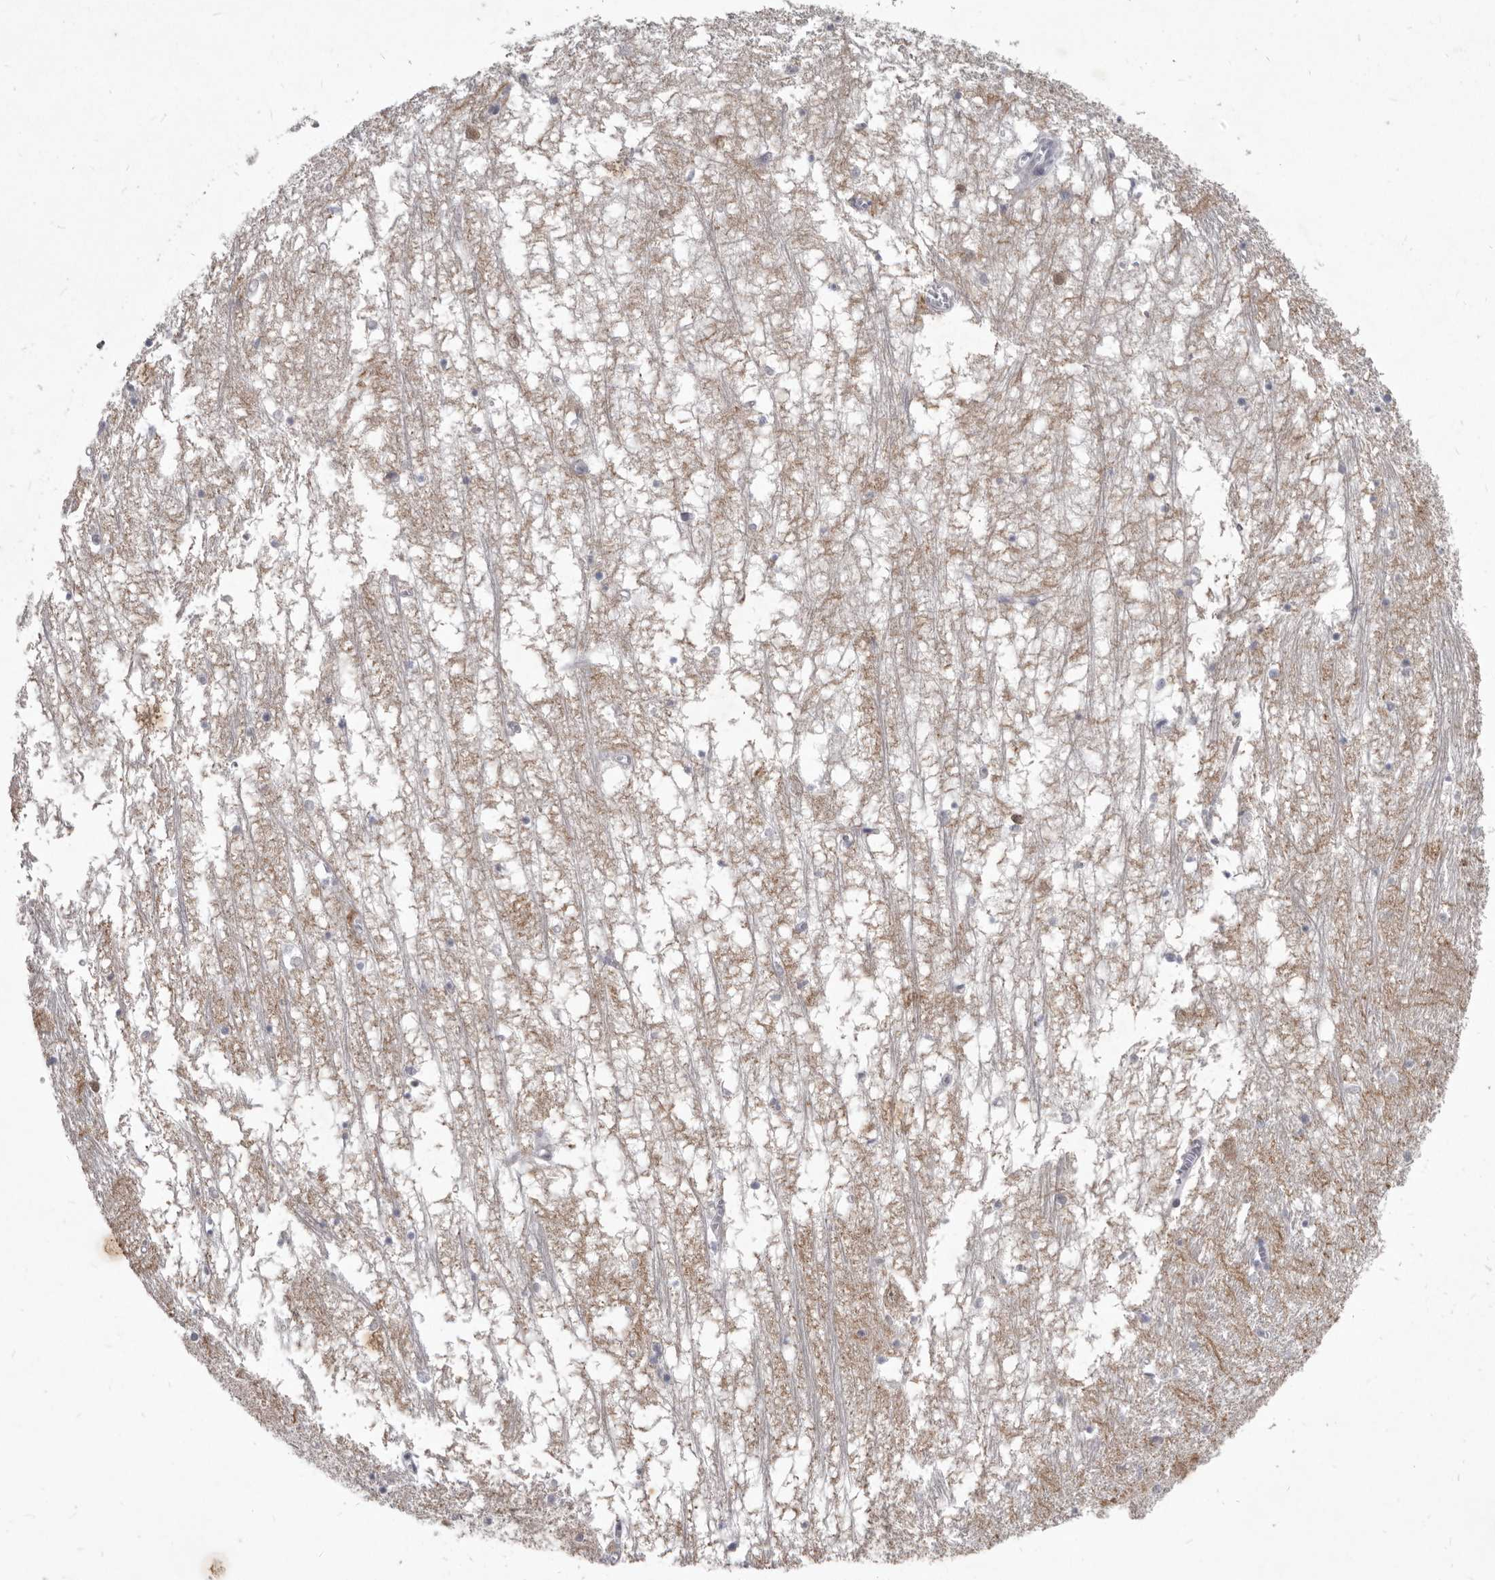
{"staining": {"intensity": "negative", "quantity": "none", "location": "none"}, "tissue": "hippocampus", "cell_type": "Glial cells", "image_type": "normal", "snomed": [{"axis": "morphology", "description": "Normal tissue, NOS"}, {"axis": "topography", "description": "Hippocampus"}], "caption": "Hippocampus stained for a protein using immunohistochemistry displays no staining glial cells.", "gene": "GSK3B", "patient": {"sex": "male", "age": 70}}